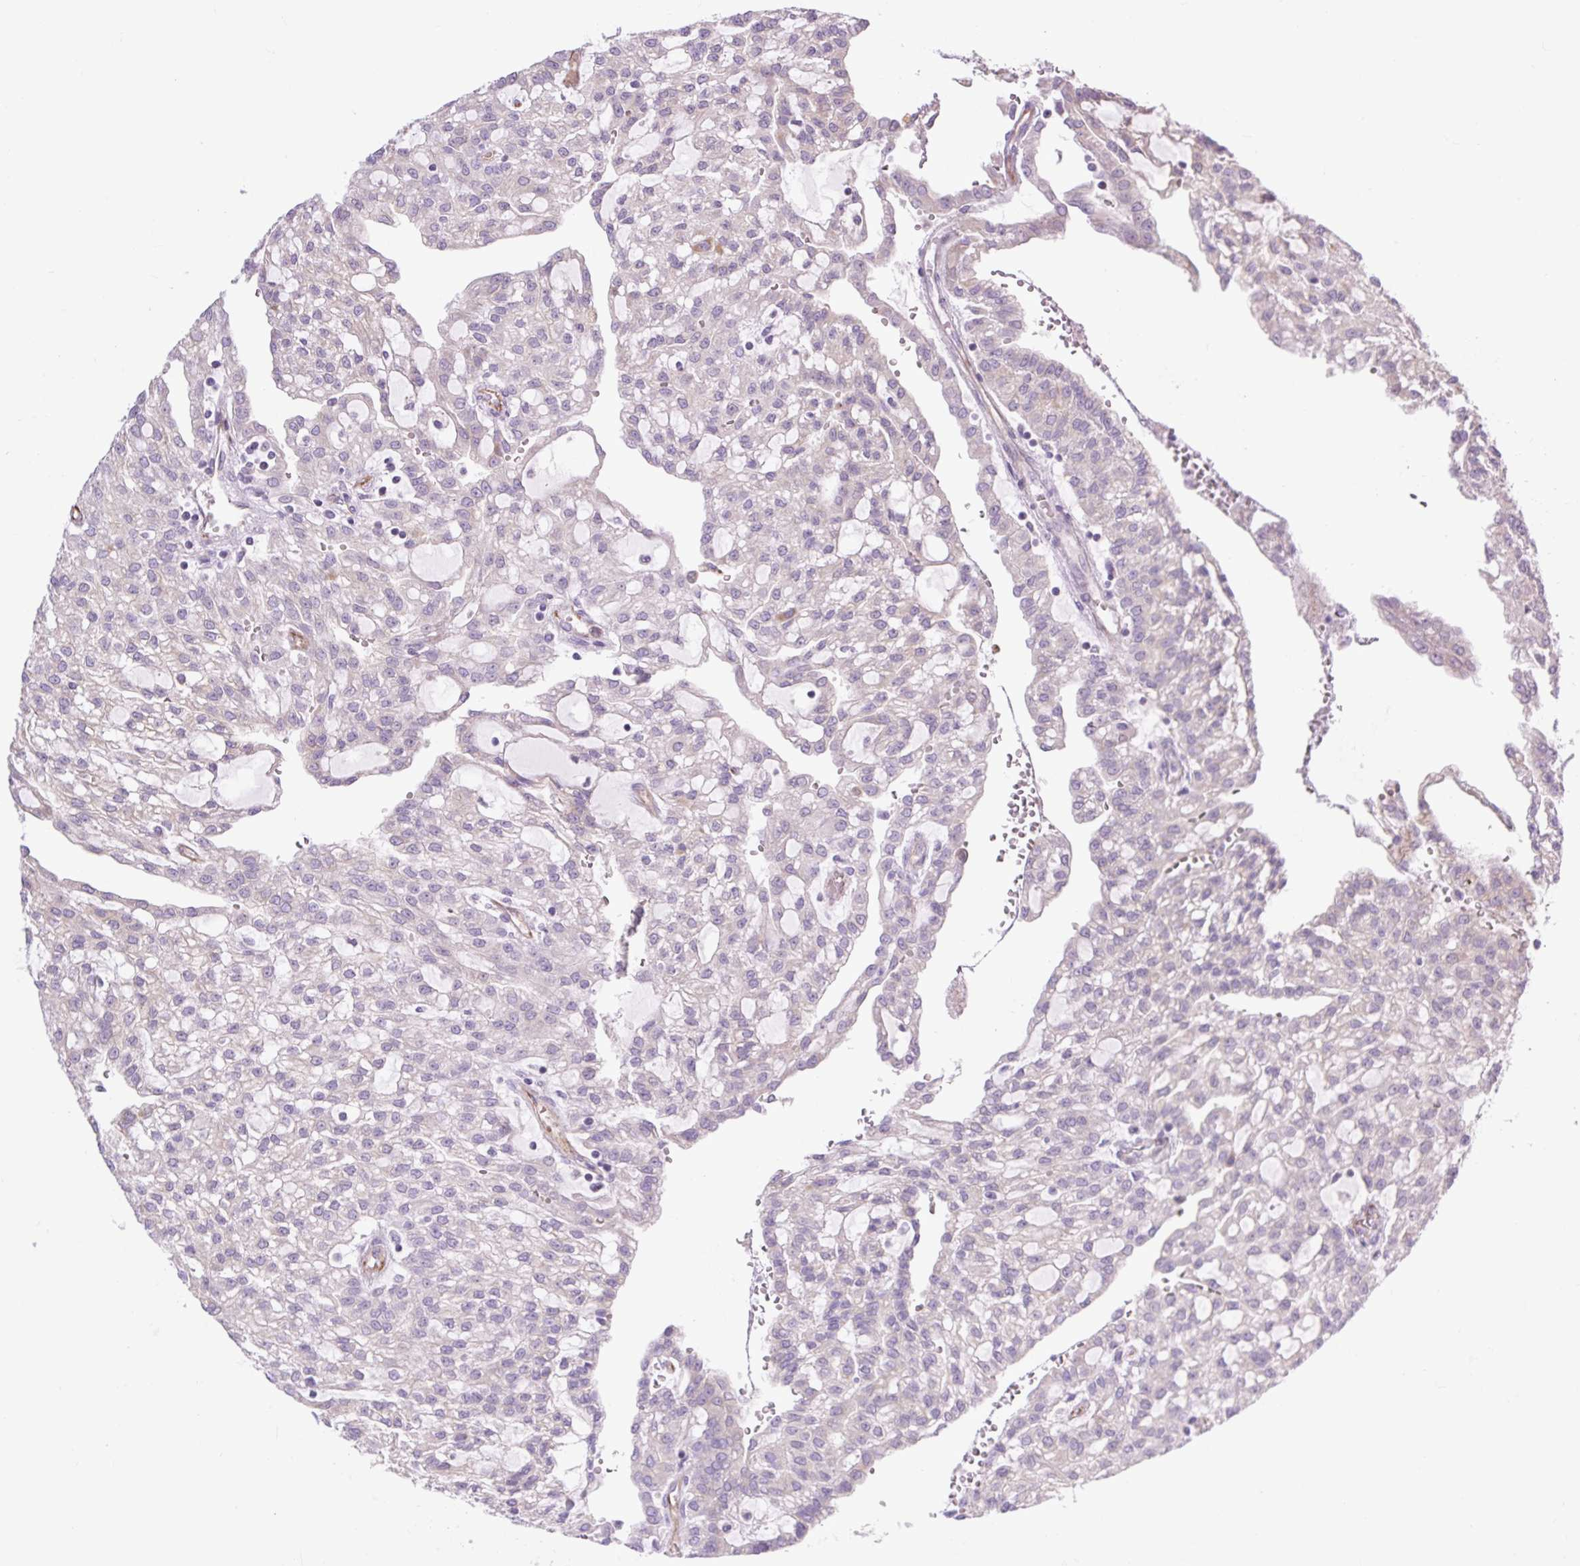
{"staining": {"intensity": "negative", "quantity": "none", "location": "none"}, "tissue": "renal cancer", "cell_type": "Tumor cells", "image_type": "cancer", "snomed": [{"axis": "morphology", "description": "Adenocarcinoma, NOS"}, {"axis": "topography", "description": "Kidney"}], "caption": "Tumor cells show no significant protein expression in renal adenocarcinoma. The staining is performed using DAB brown chromogen with nuclei counter-stained in using hematoxylin.", "gene": "RNASE10", "patient": {"sex": "male", "age": 63}}